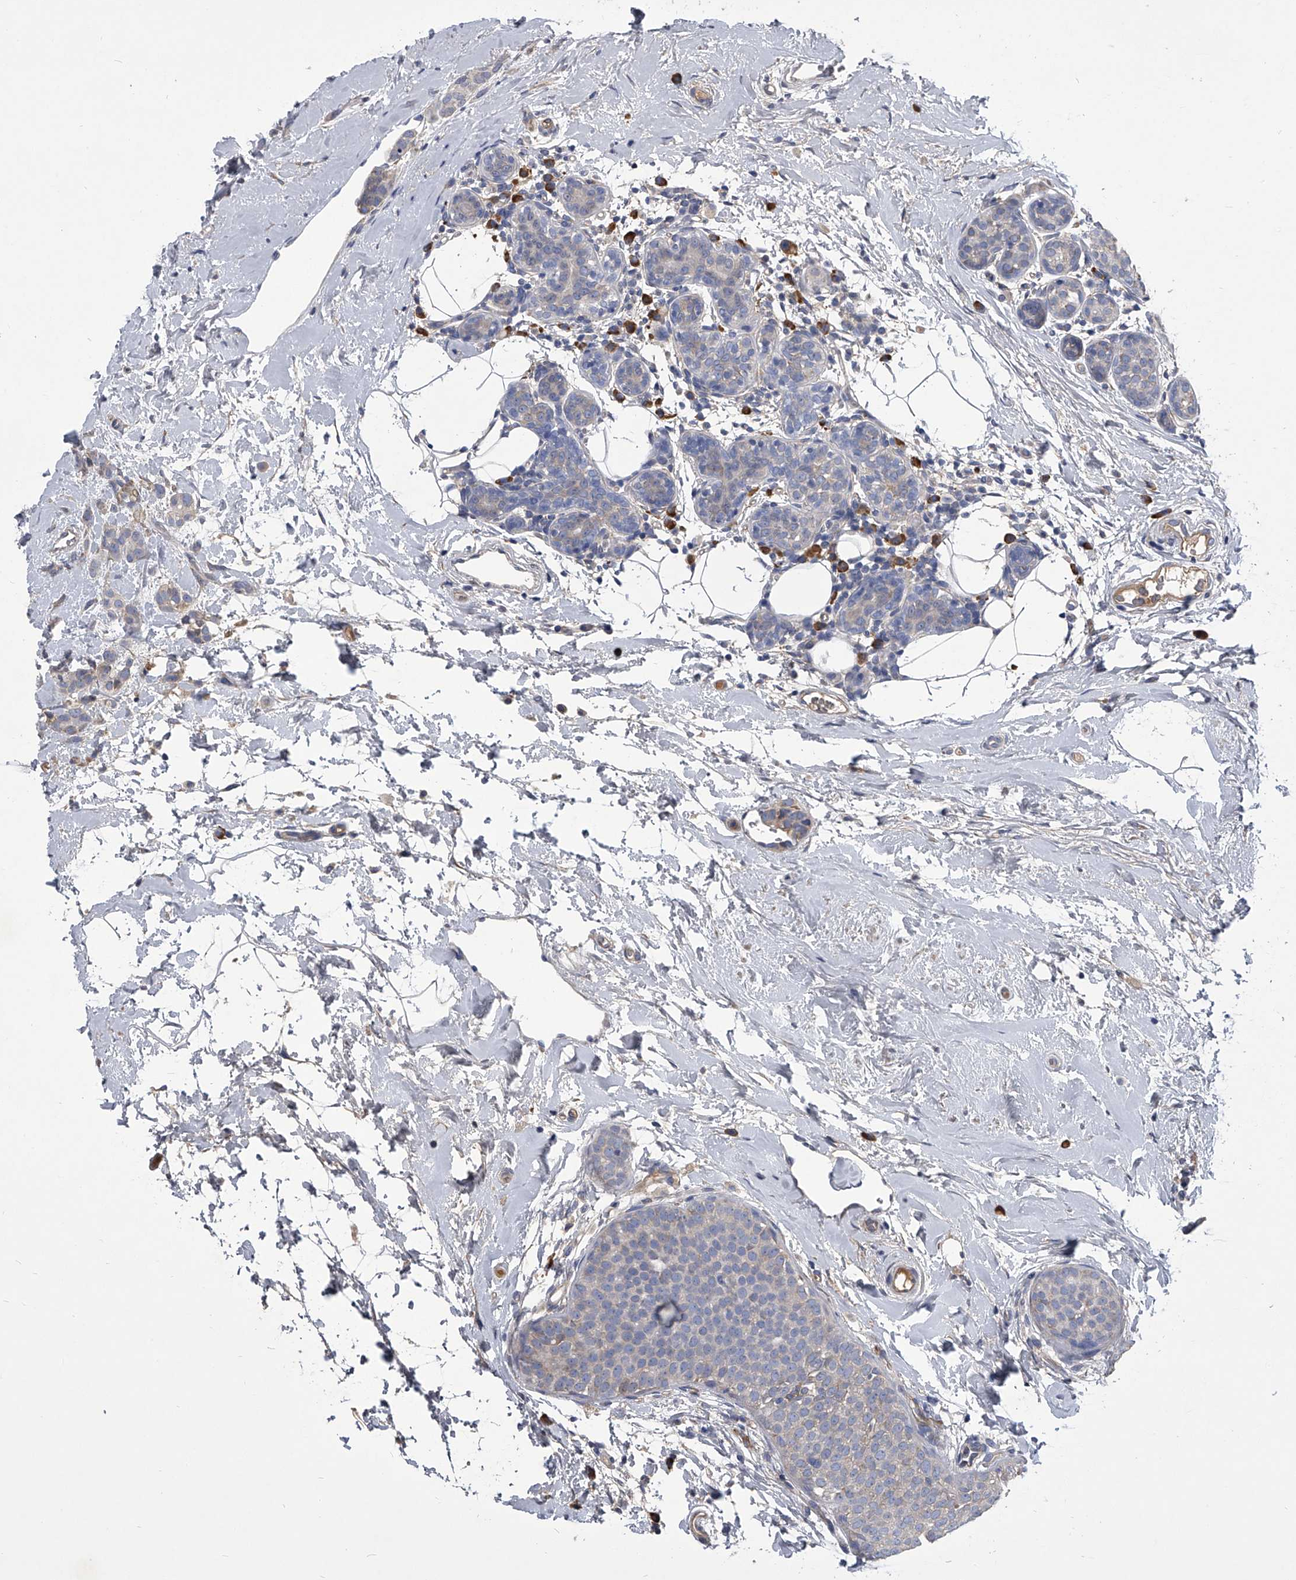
{"staining": {"intensity": "weak", "quantity": "<25%", "location": "cytoplasmic/membranous"}, "tissue": "breast cancer", "cell_type": "Tumor cells", "image_type": "cancer", "snomed": [{"axis": "morphology", "description": "Lobular carcinoma, in situ"}, {"axis": "morphology", "description": "Lobular carcinoma"}, {"axis": "topography", "description": "Breast"}], "caption": "Tumor cells are negative for brown protein staining in breast lobular carcinoma in situ.", "gene": "CCR4", "patient": {"sex": "female", "age": 41}}